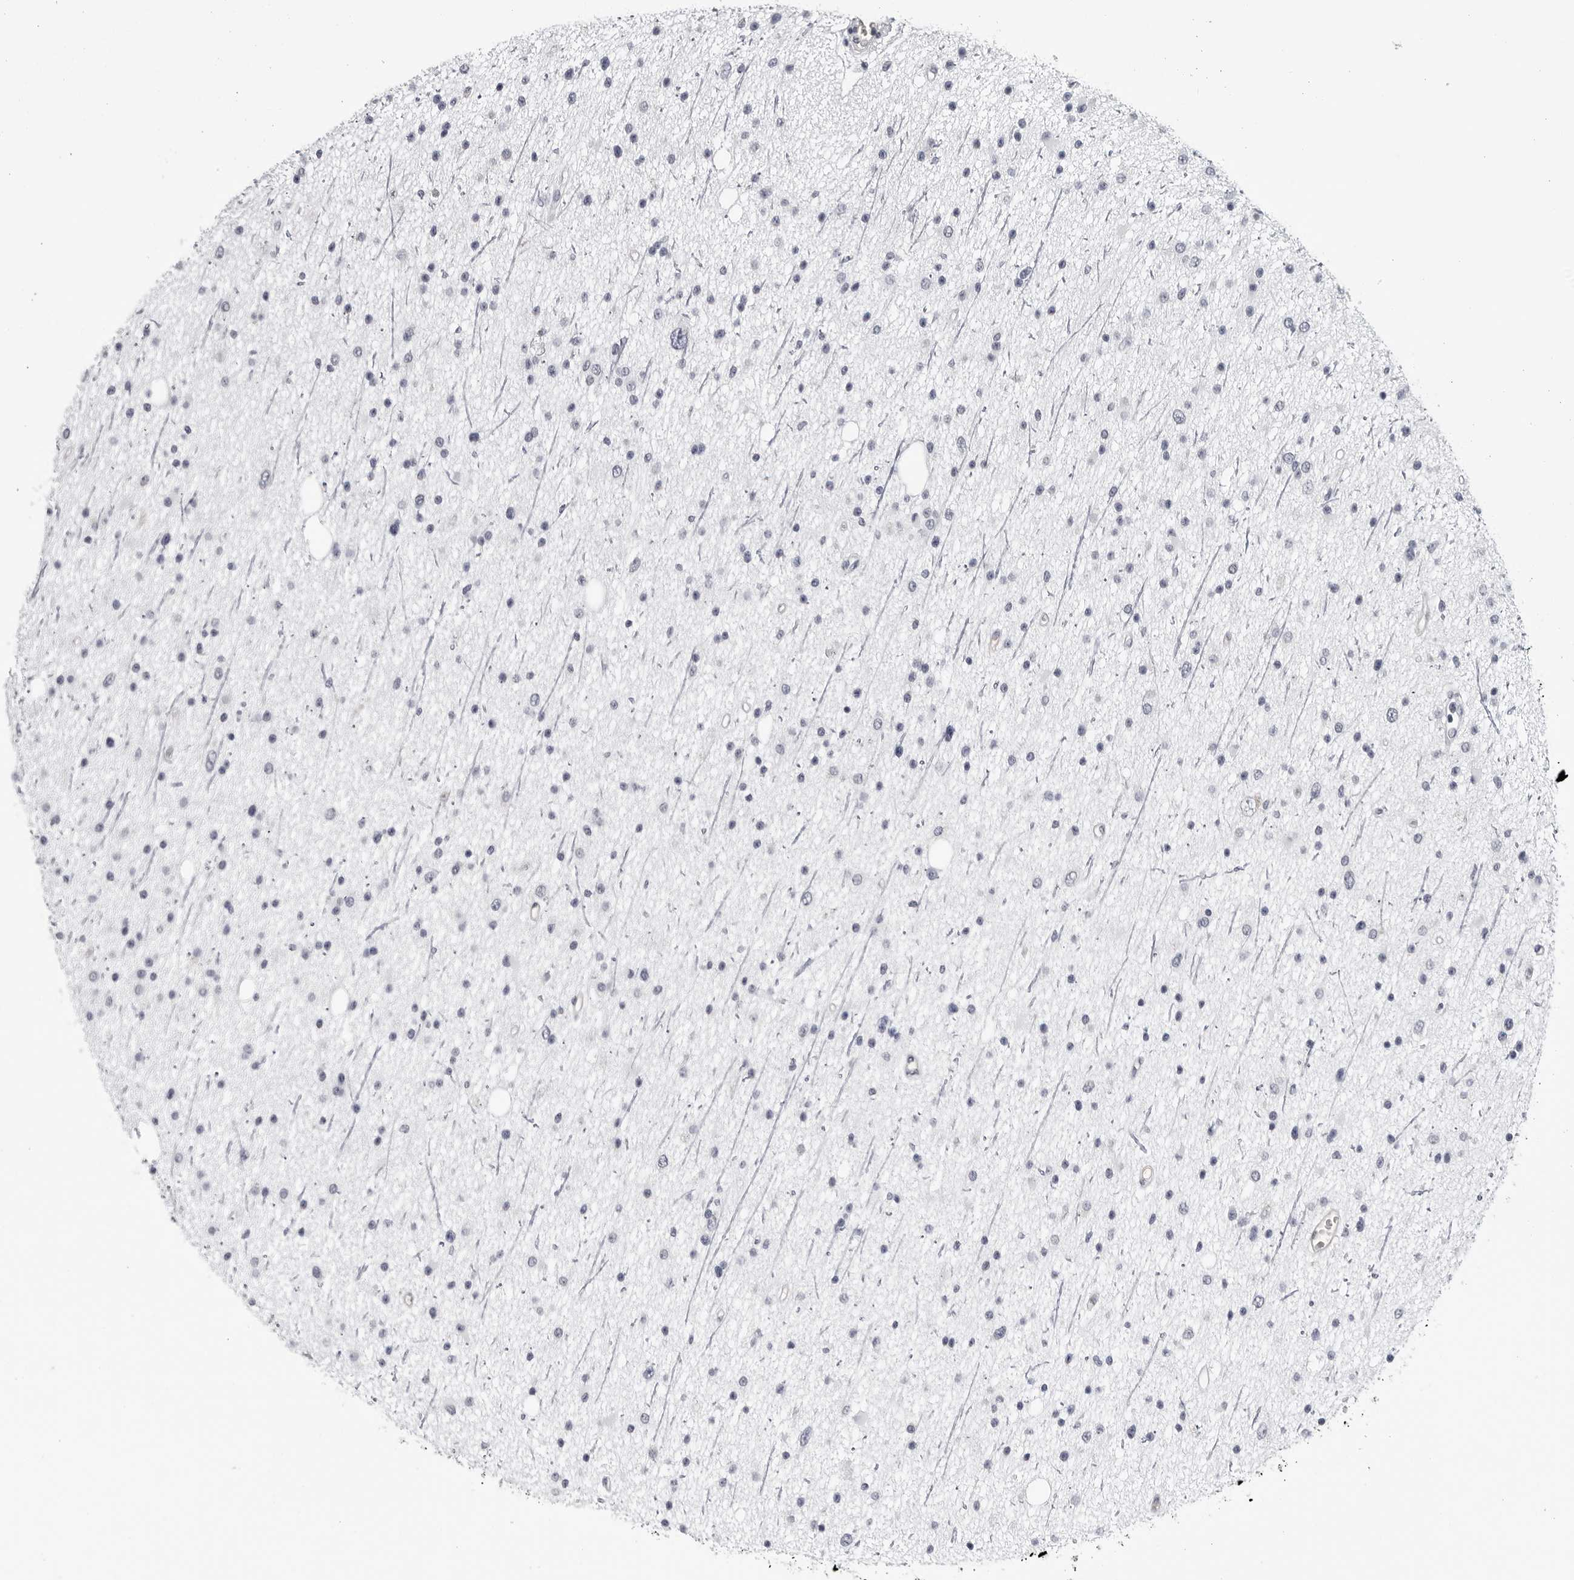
{"staining": {"intensity": "negative", "quantity": "none", "location": "none"}, "tissue": "glioma", "cell_type": "Tumor cells", "image_type": "cancer", "snomed": [{"axis": "morphology", "description": "Glioma, malignant, Low grade"}, {"axis": "topography", "description": "Cerebral cortex"}], "caption": "This is a image of IHC staining of malignant glioma (low-grade), which shows no staining in tumor cells.", "gene": "ZNF502", "patient": {"sex": "female", "age": 39}}